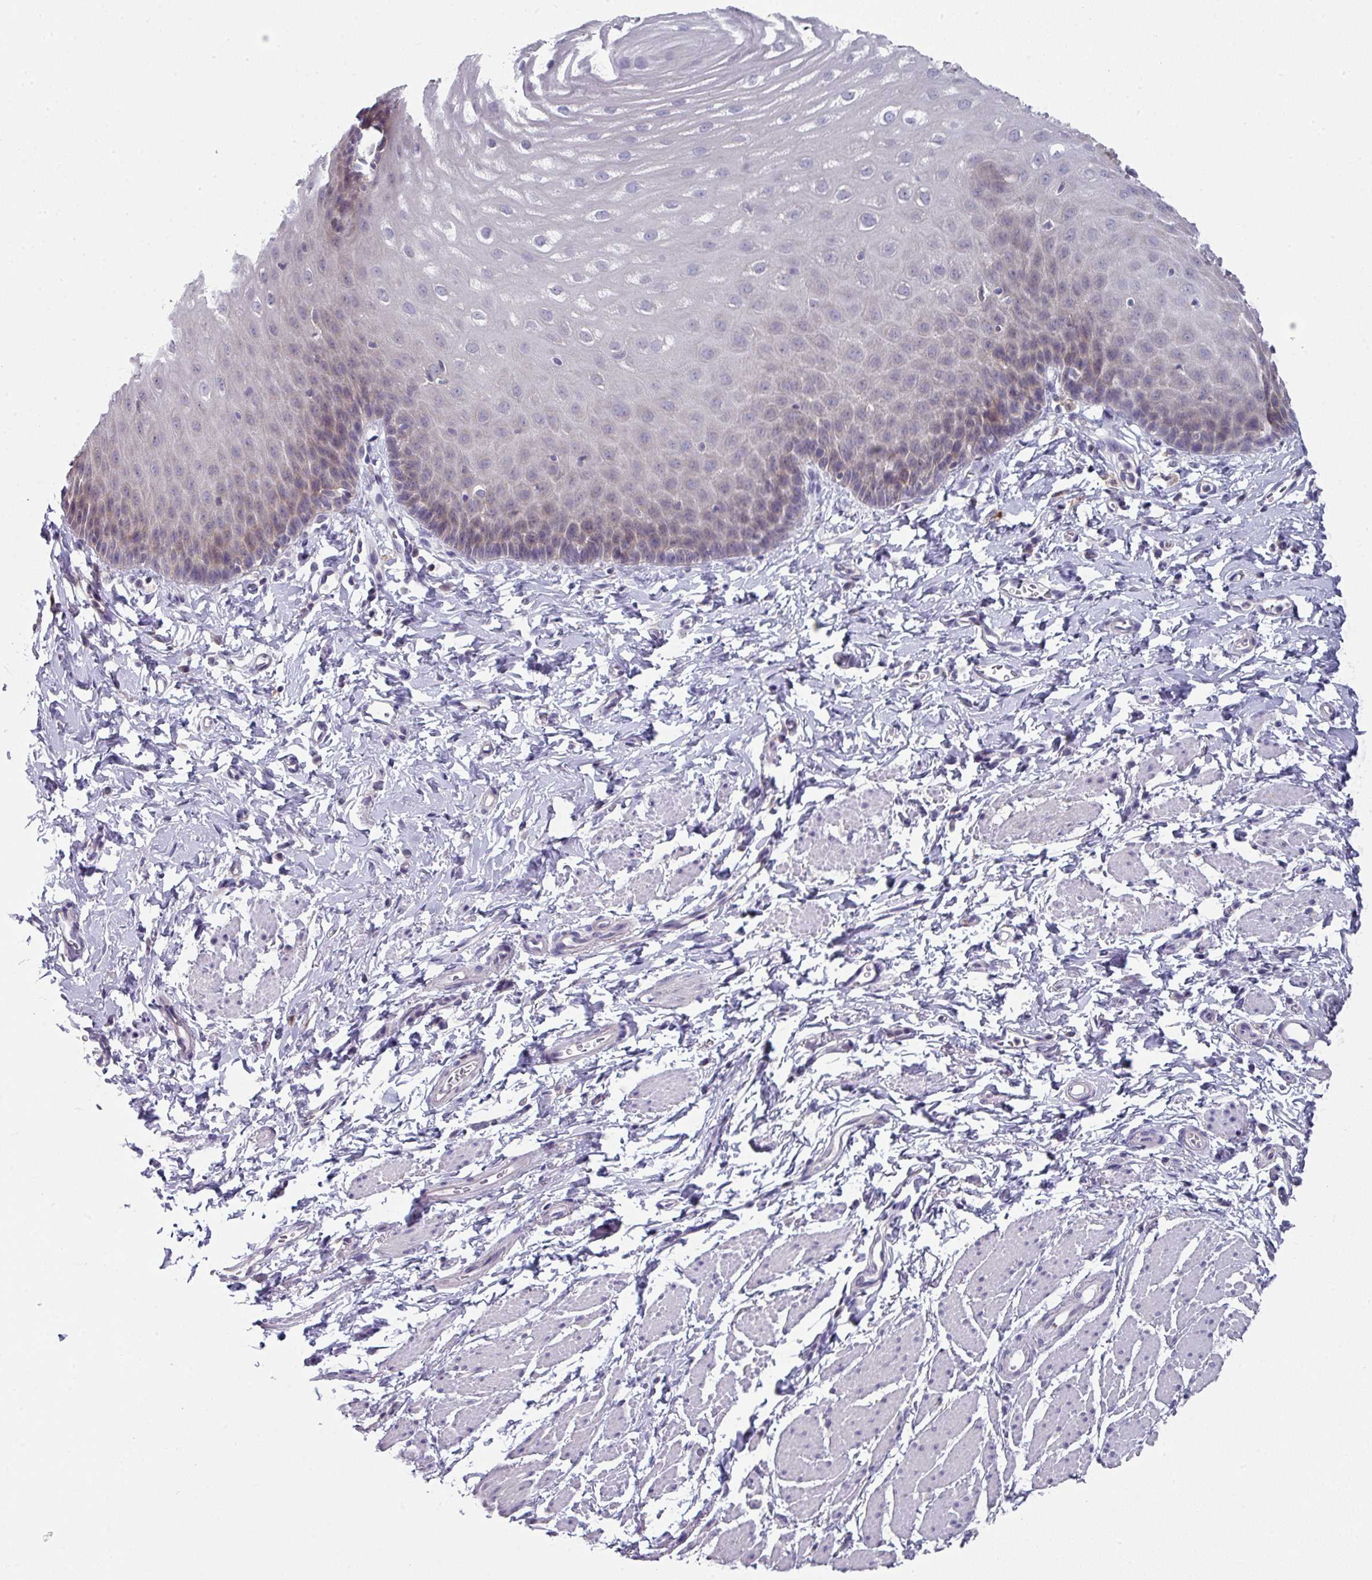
{"staining": {"intensity": "weak", "quantity": "<25%", "location": "cytoplasmic/membranous"}, "tissue": "esophagus", "cell_type": "Squamous epithelial cells", "image_type": "normal", "snomed": [{"axis": "morphology", "description": "Normal tissue, NOS"}, {"axis": "topography", "description": "Esophagus"}], "caption": "An IHC histopathology image of normal esophagus is shown. There is no staining in squamous epithelial cells of esophagus.", "gene": "DCAF12L1", "patient": {"sex": "male", "age": 70}}